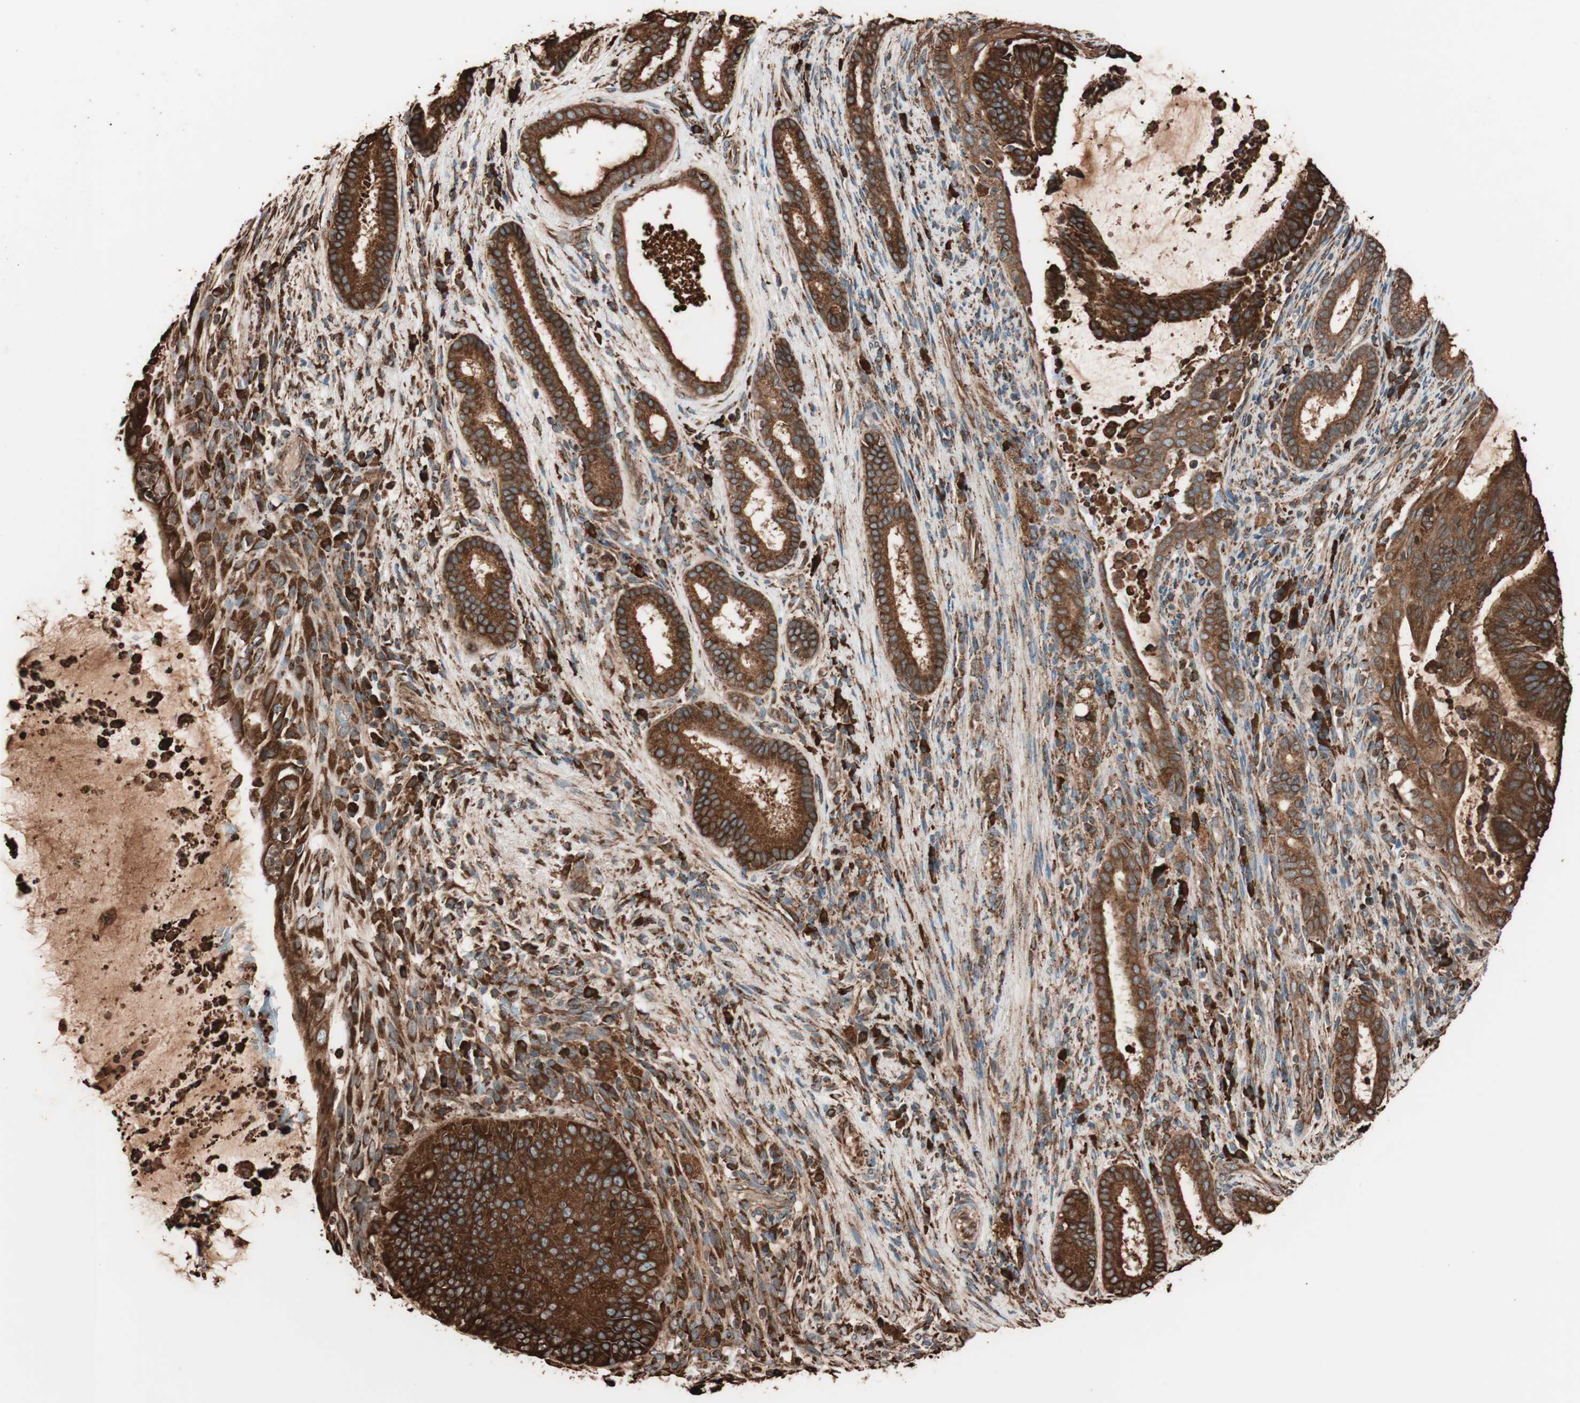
{"staining": {"intensity": "strong", "quantity": ">75%", "location": "cytoplasmic/membranous"}, "tissue": "liver cancer", "cell_type": "Tumor cells", "image_type": "cancer", "snomed": [{"axis": "morphology", "description": "Cholangiocarcinoma"}, {"axis": "topography", "description": "Liver"}], "caption": "DAB (3,3'-diaminobenzidine) immunohistochemical staining of liver cancer reveals strong cytoplasmic/membranous protein staining in about >75% of tumor cells.", "gene": "VEGFA", "patient": {"sex": "female", "age": 73}}